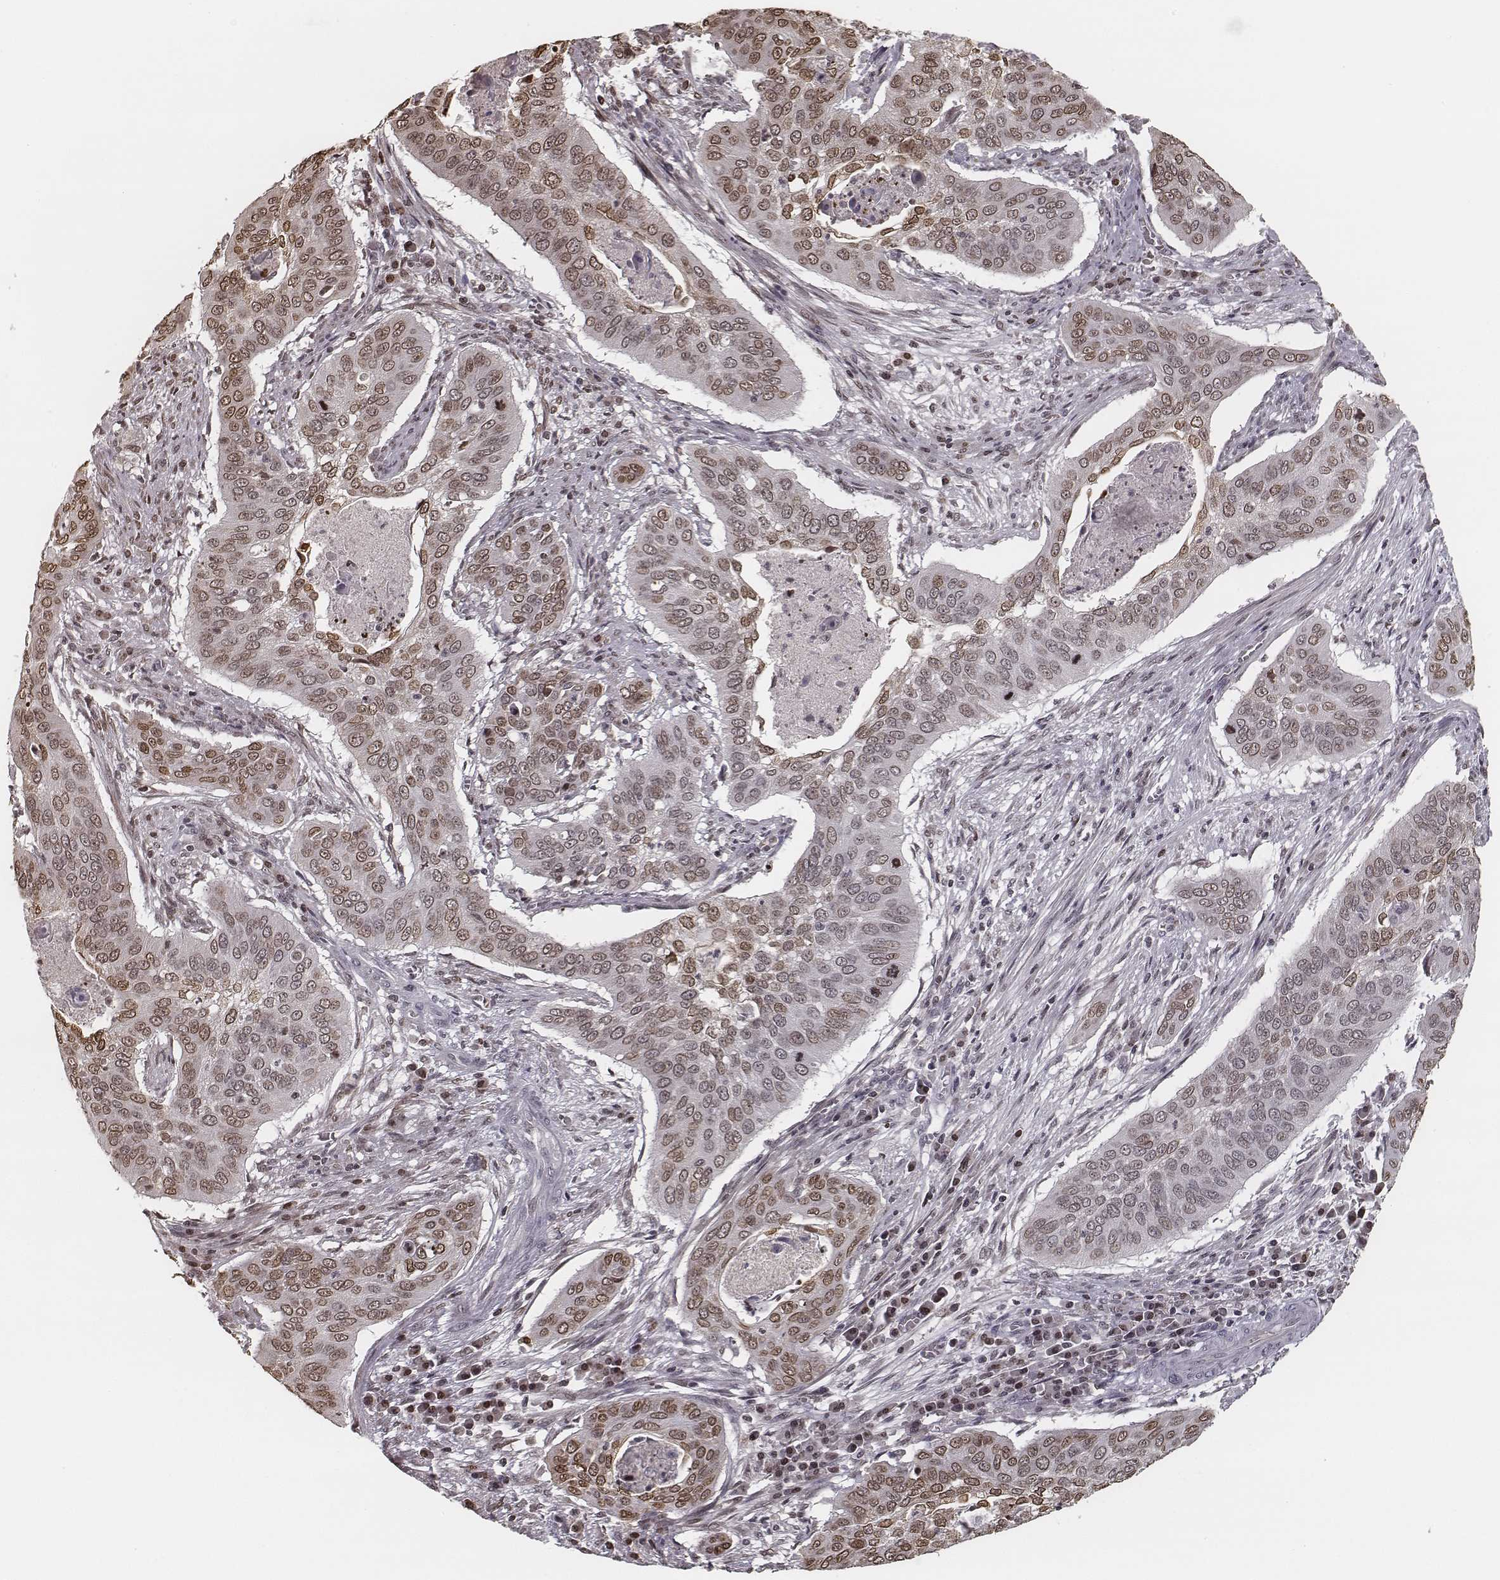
{"staining": {"intensity": "moderate", "quantity": ">75%", "location": "nuclear"}, "tissue": "cervical cancer", "cell_type": "Tumor cells", "image_type": "cancer", "snomed": [{"axis": "morphology", "description": "Squamous cell carcinoma, NOS"}, {"axis": "topography", "description": "Cervix"}], "caption": "DAB immunohistochemical staining of human cervical cancer (squamous cell carcinoma) exhibits moderate nuclear protein staining in approximately >75% of tumor cells.", "gene": "HMGA2", "patient": {"sex": "female", "age": 39}}